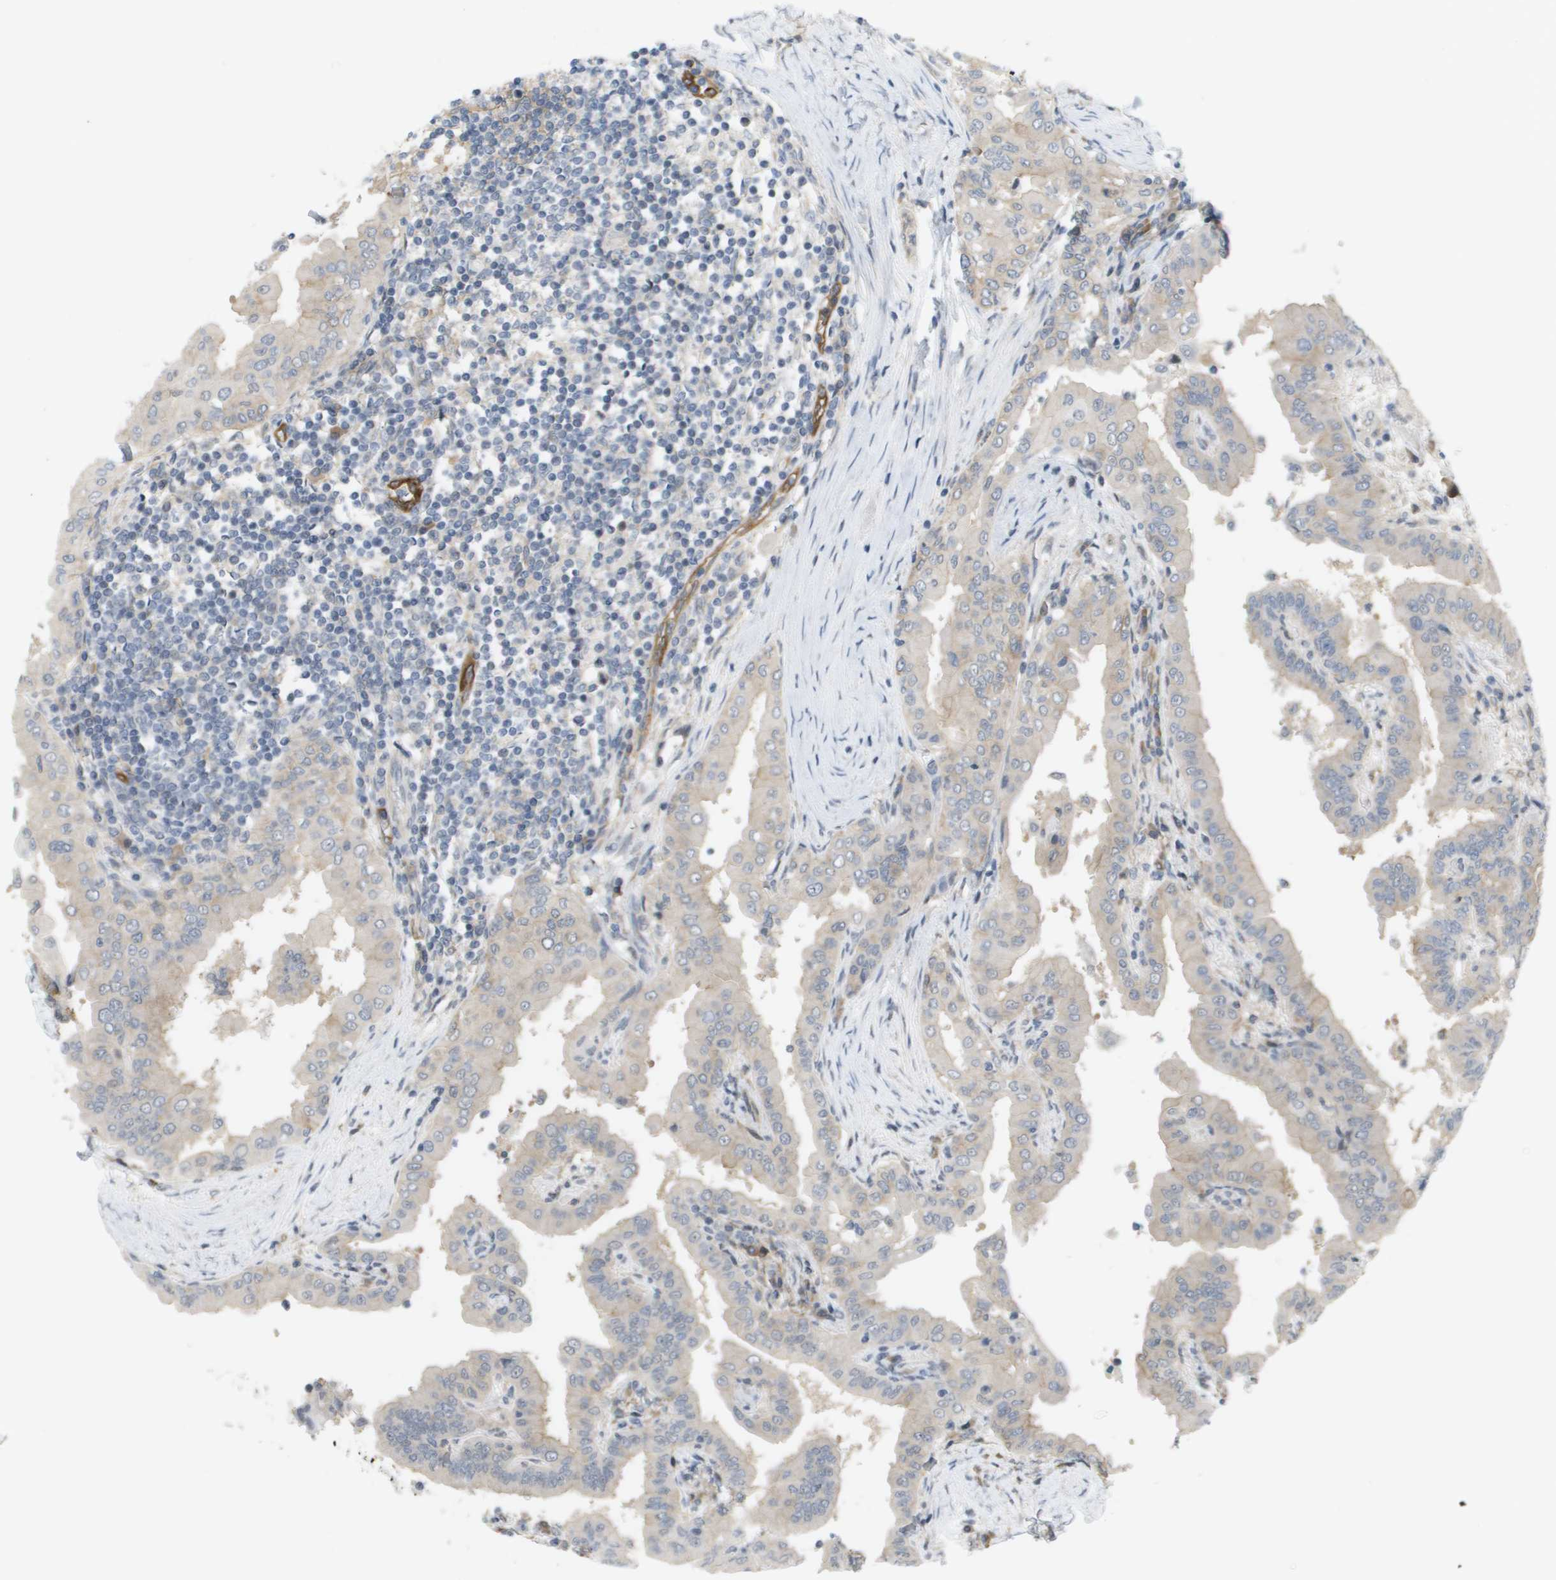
{"staining": {"intensity": "weak", "quantity": ">75%", "location": "cytoplasmic/membranous"}, "tissue": "thyroid cancer", "cell_type": "Tumor cells", "image_type": "cancer", "snomed": [{"axis": "morphology", "description": "Papillary adenocarcinoma, NOS"}, {"axis": "topography", "description": "Thyroid gland"}], "caption": "Weak cytoplasmic/membranous protein positivity is identified in approximately >75% of tumor cells in papillary adenocarcinoma (thyroid). (DAB (3,3'-diaminobenzidine) = brown stain, brightfield microscopy at high magnification).", "gene": "MARCHF8", "patient": {"sex": "male", "age": 33}}